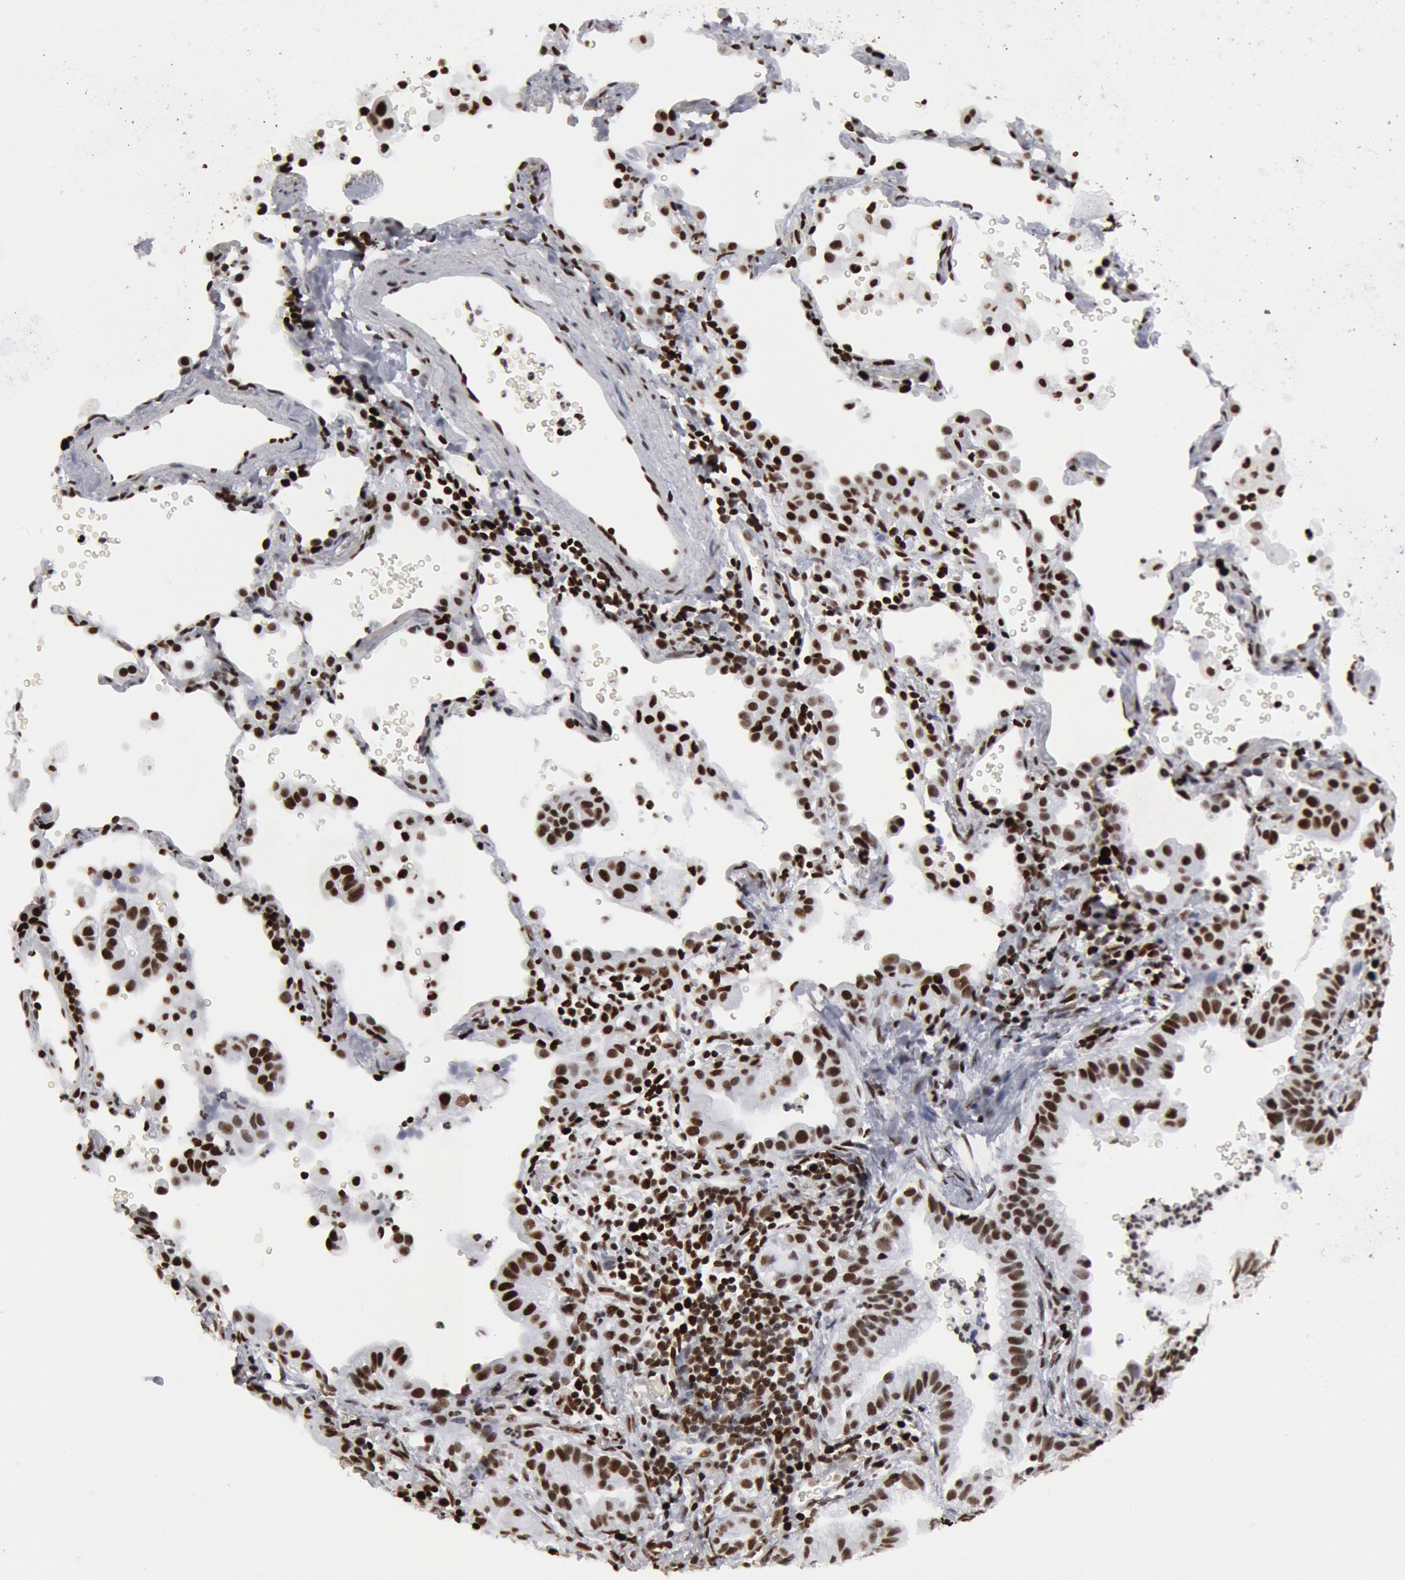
{"staining": {"intensity": "moderate", "quantity": ">75%", "location": "nuclear"}, "tissue": "lung cancer", "cell_type": "Tumor cells", "image_type": "cancer", "snomed": [{"axis": "morphology", "description": "Adenocarcinoma, NOS"}, {"axis": "topography", "description": "Lung"}], "caption": "Human lung cancer stained with a protein marker displays moderate staining in tumor cells.", "gene": "SUB1", "patient": {"sex": "female", "age": 50}}